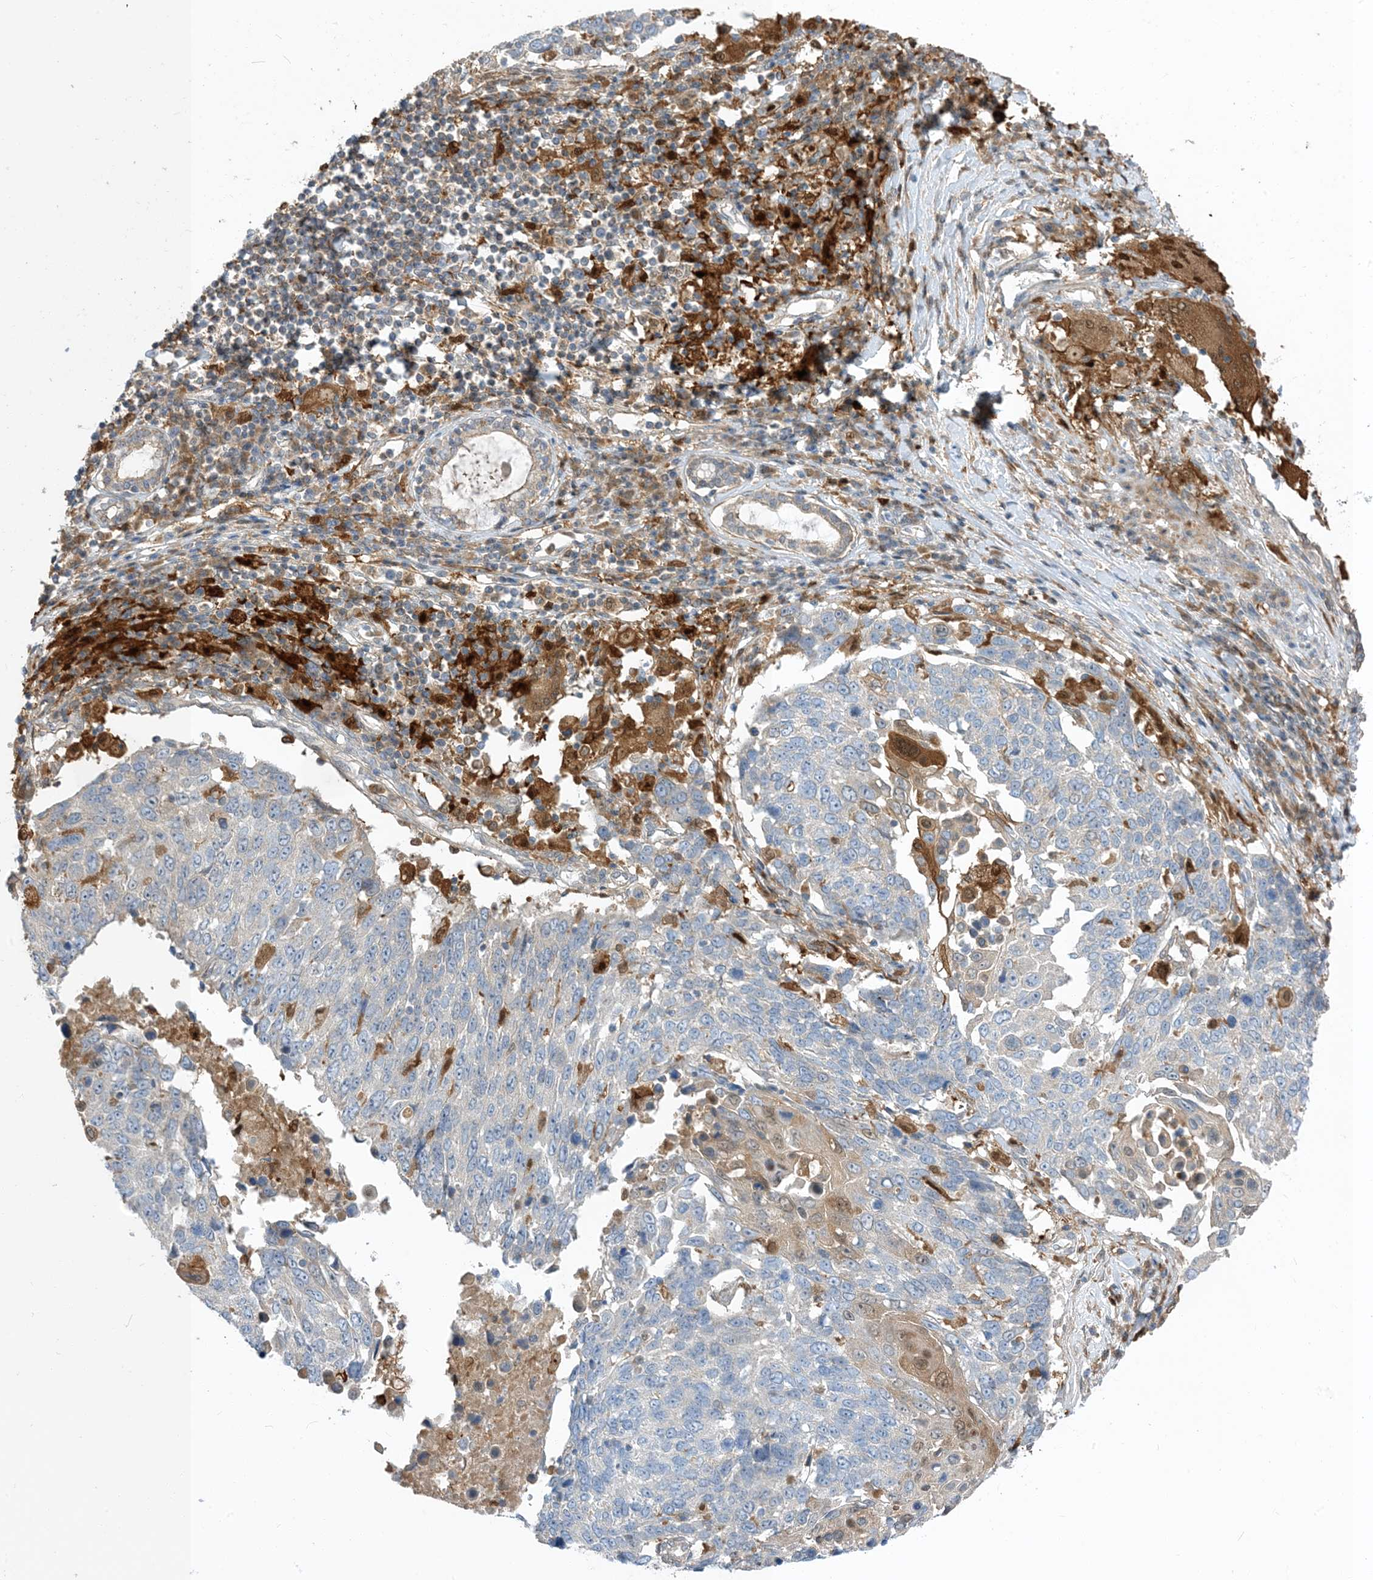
{"staining": {"intensity": "moderate", "quantity": "<25%", "location": "cytoplasmic/membranous,nuclear"}, "tissue": "lung cancer", "cell_type": "Tumor cells", "image_type": "cancer", "snomed": [{"axis": "morphology", "description": "Squamous cell carcinoma, NOS"}, {"axis": "topography", "description": "Lung"}], "caption": "This micrograph exhibits IHC staining of human lung cancer (squamous cell carcinoma), with low moderate cytoplasmic/membranous and nuclear expression in approximately <25% of tumor cells.", "gene": "NAGK", "patient": {"sex": "male", "age": 66}}